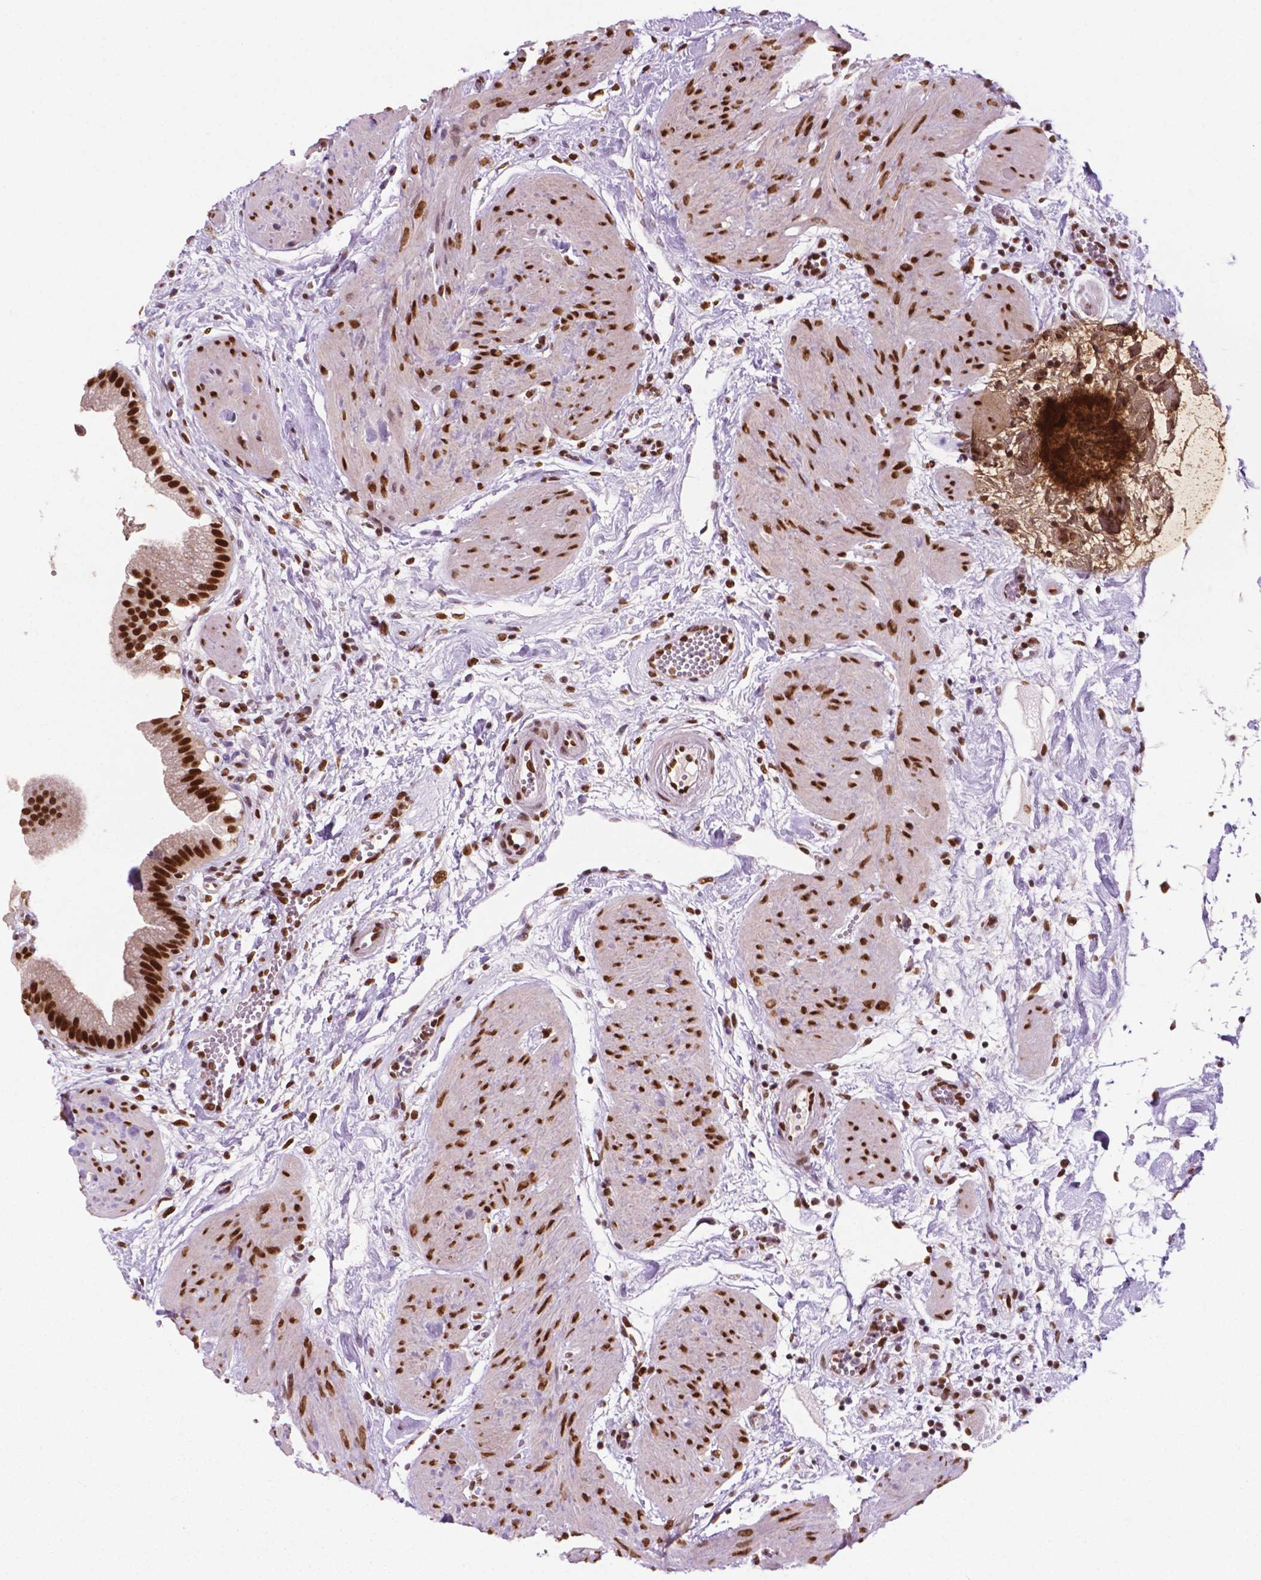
{"staining": {"intensity": "strong", "quantity": ">75%", "location": "nuclear"}, "tissue": "gallbladder", "cell_type": "Glandular cells", "image_type": "normal", "snomed": [{"axis": "morphology", "description": "Normal tissue, NOS"}, {"axis": "topography", "description": "Gallbladder"}], "caption": "IHC image of normal gallbladder stained for a protein (brown), which shows high levels of strong nuclear expression in approximately >75% of glandular cells.", "gene": "MLH1", "patient": {"sex": "female", "age": 65}}